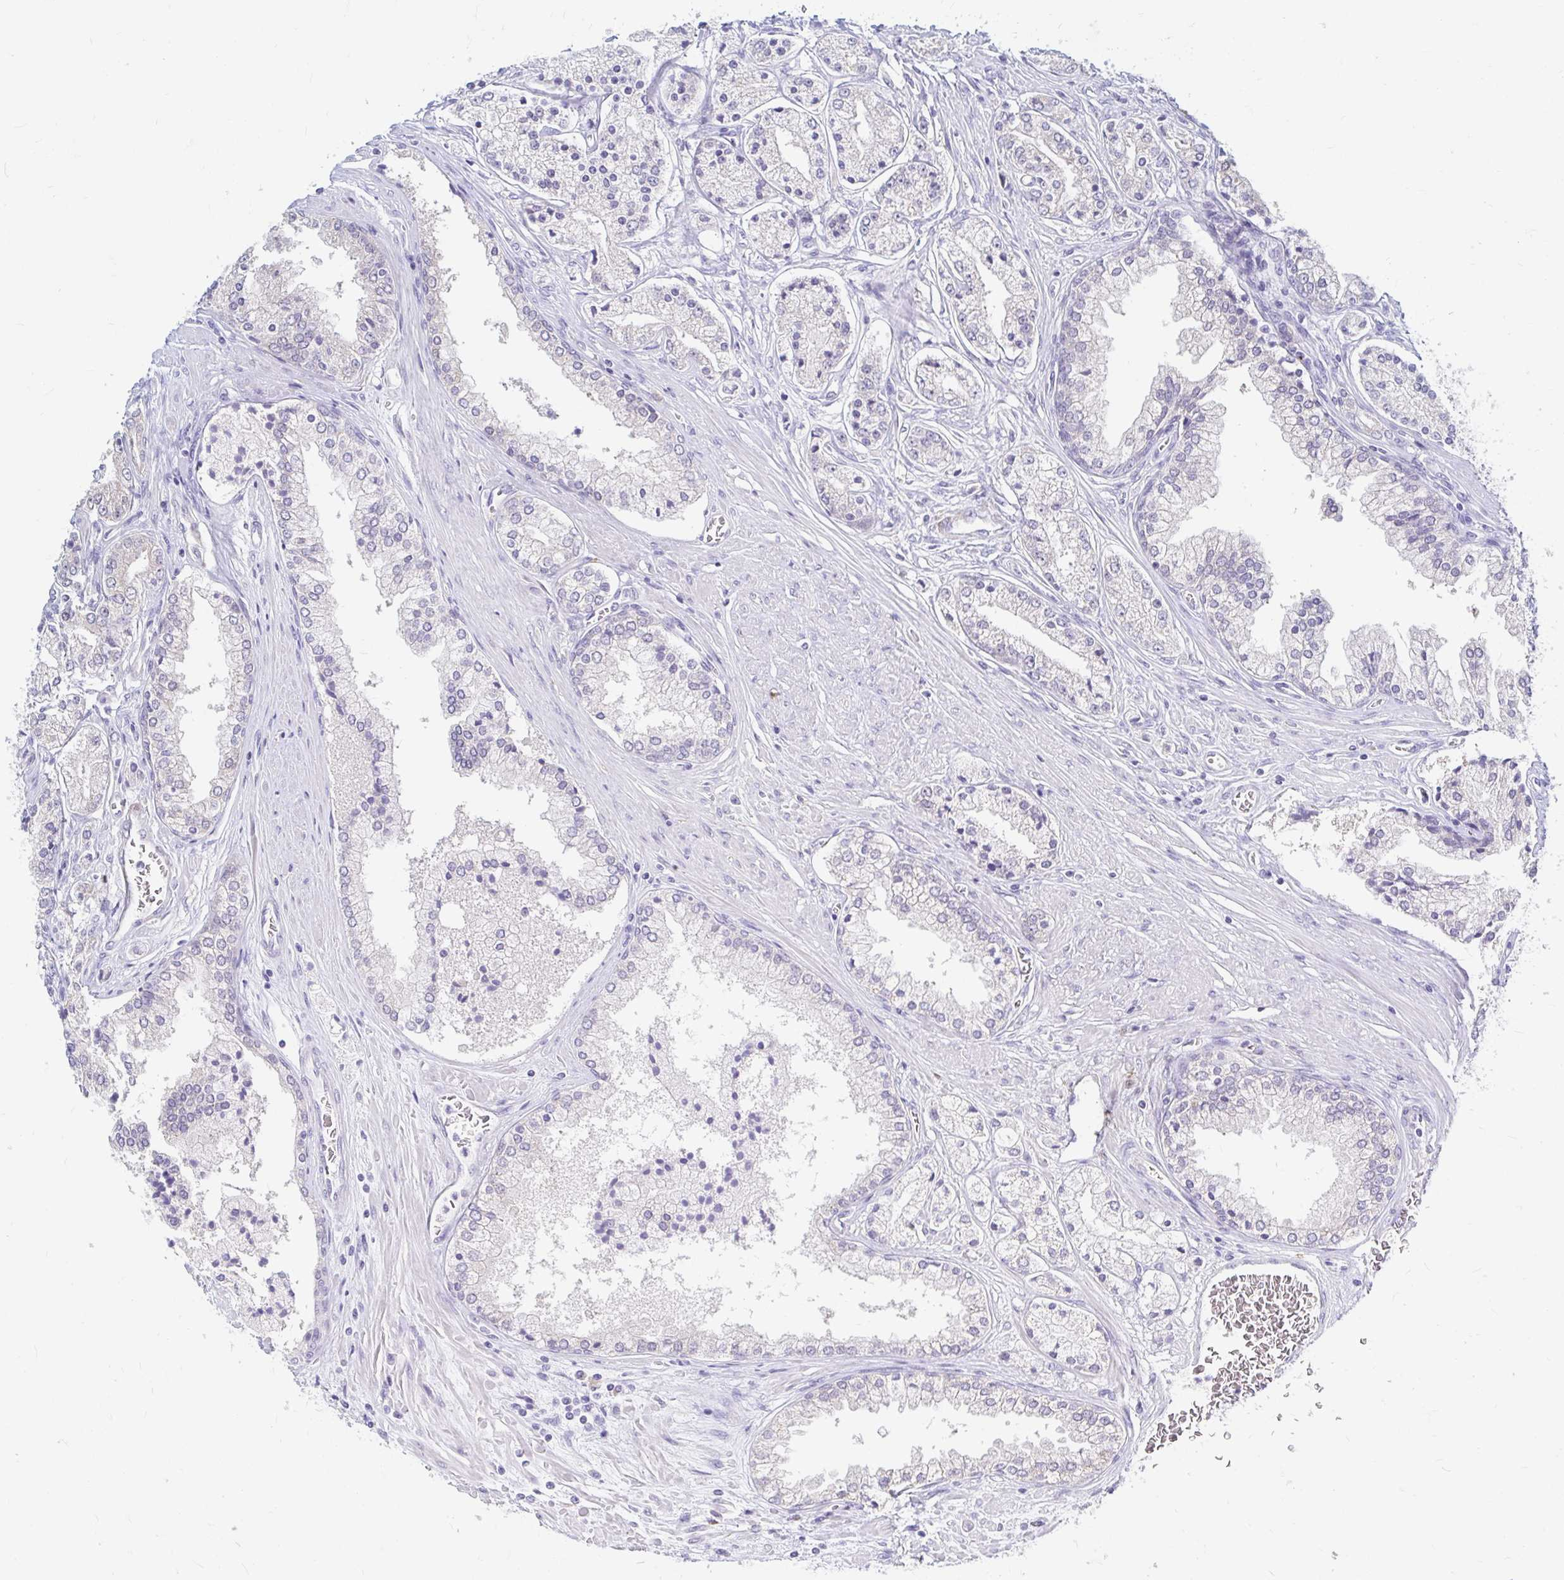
{"staining": {"intensity": "negative", "quantity": "none", "location": "none"}, "tissue": "prostate cancer", "cell_type": "Tumor cells", "image_type": "cancer", "snomed": [{"axis": "morphology", "description": "Adenocarcinoma, High grade"}, {"axis": "topography", "description": "Prostate"}], "caption": "The histopathology image reveals no staining of tumor cells in prostate cancer.", "gene": "ADH1A", "patient": {"sex": "male", "age": 66}}